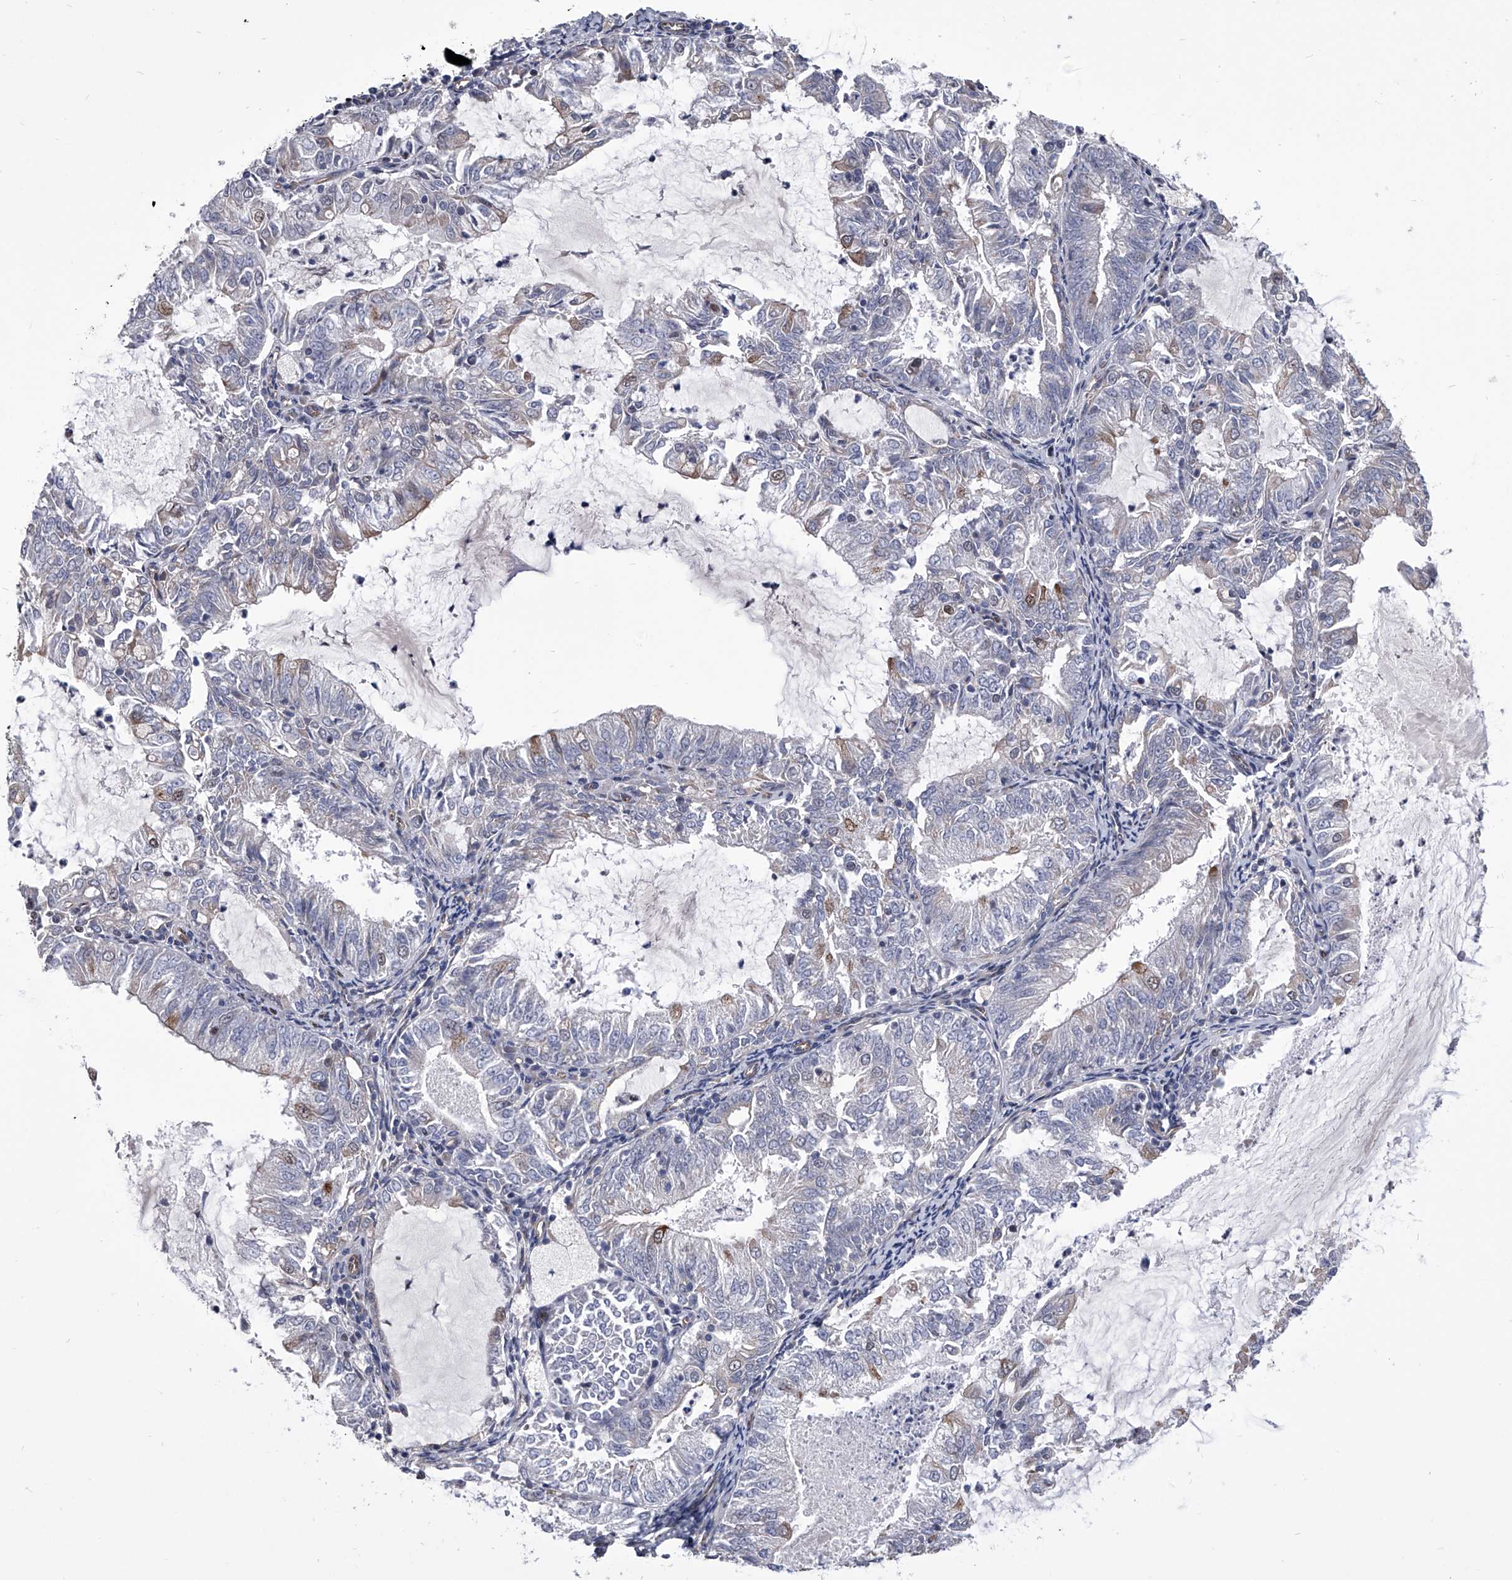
{"staining": {"intensity": "negative", "quantity": "none", "location": "none"}, "tissue": "endometrial cancer", "cell_type": "Tumor cells", "image_type": "cancer", "snomed": [{"axis": "morphology", "description": "Adenocarcinoma, NOS"}, {"axis": "topography", "description": "Endometrium"}], "caption": "Adenocarcinoma (endometrial) was stained to show a protein in brown. There is no significant staining in tumor cells.", "gene": "ZNF76", "patient": {"sex": "female", "age": 57}}